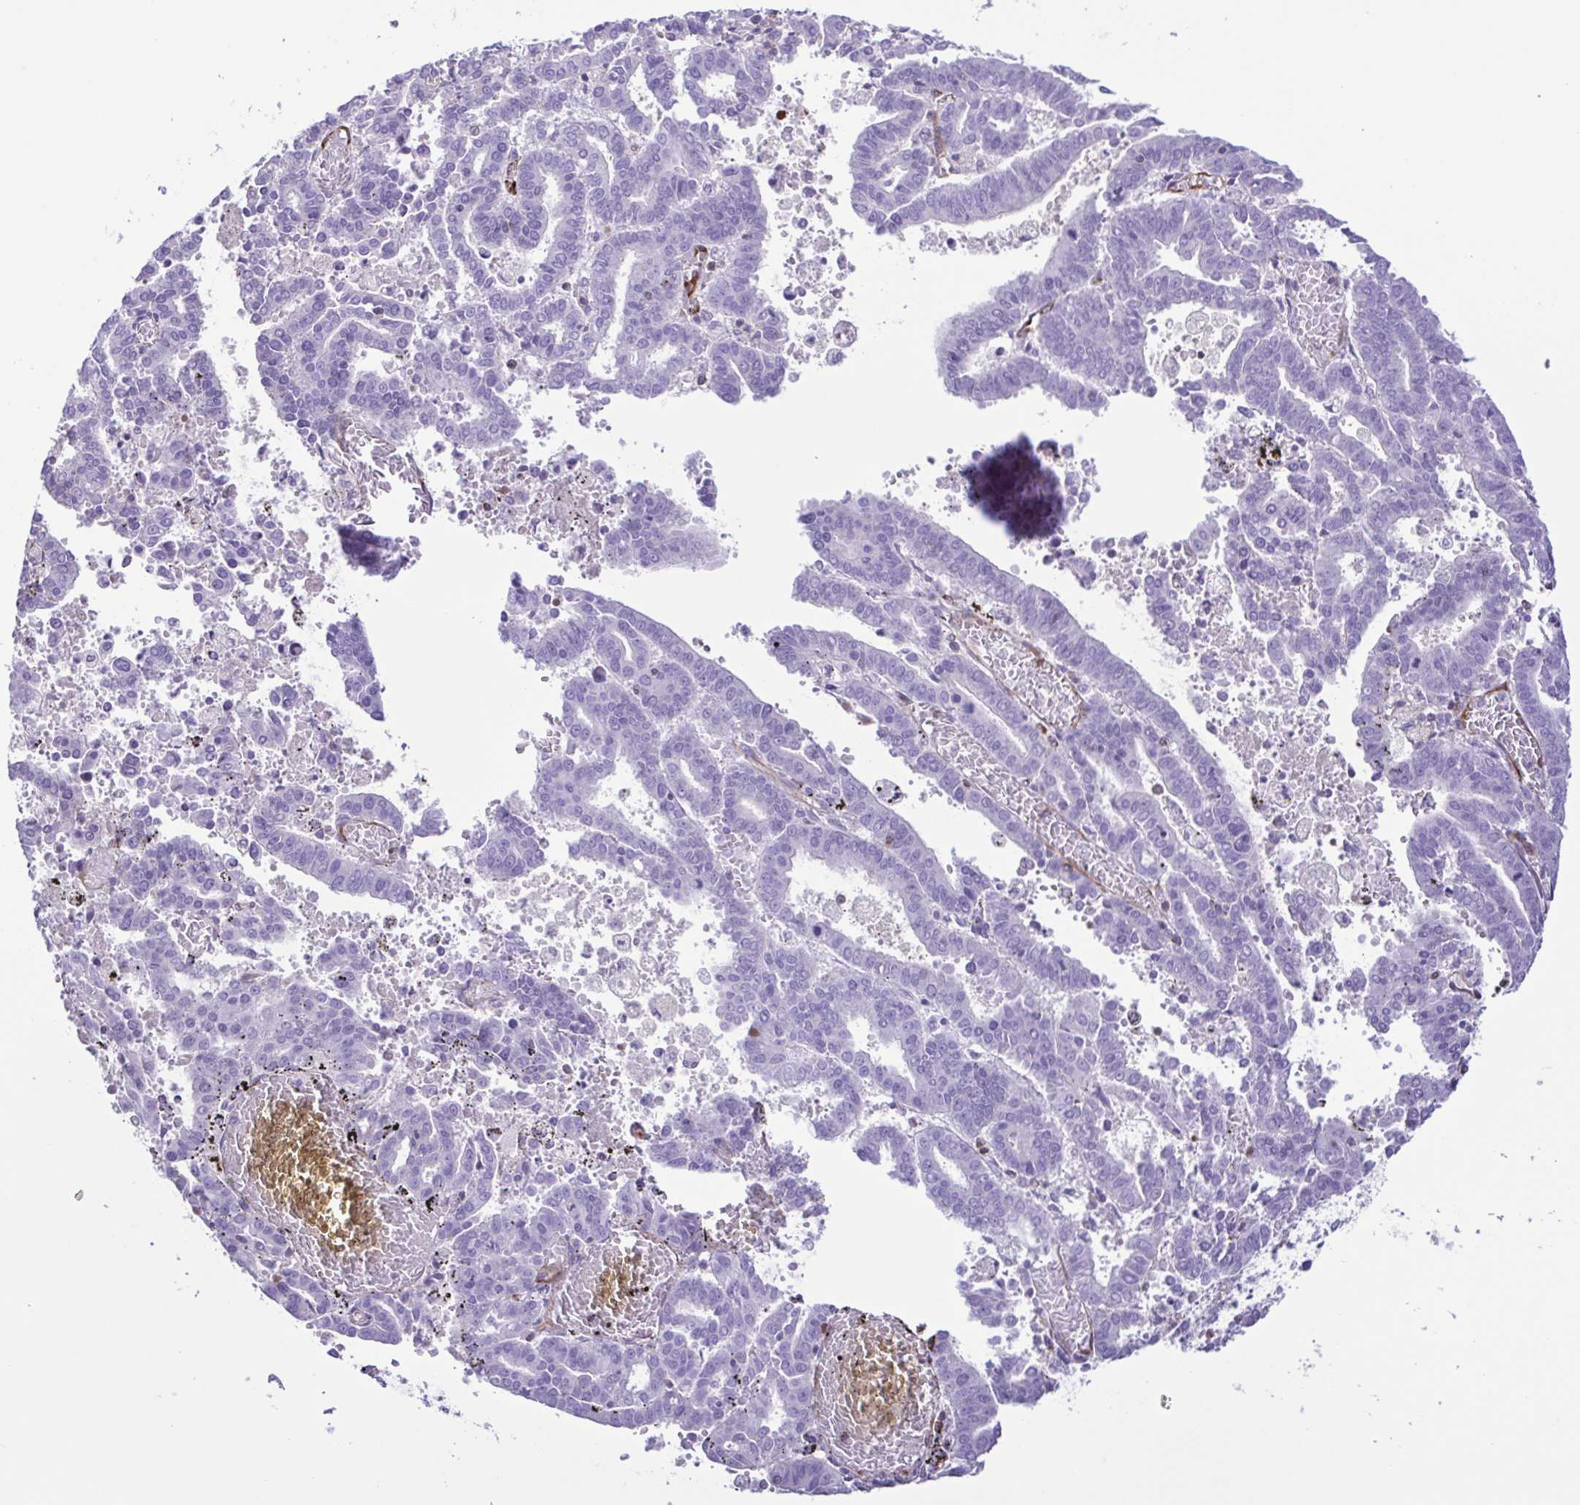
{"staining": {"intensity": "negative", "quantity": "none", "location": "none"}, "tissue": "endometrial cancer", "cell_type": "Tumor cells", "image_type": "cancer", "snomed": [{"axis": "morphology", "description": "Adenocarcinoma, NOS"}, {"axis": "topography", "description": "Uterus"}], "caption": "Immunohistochemical staining of adenocarcinoma (endometrial) shows no significant expression in tumor cells. (DAB (3,3'-diaminobenzidine) immunohistochemistry (IHC) with hematoxylin counter stain).", "gene": "FLT1", "patient": {"sex": "female", "age": 83}}